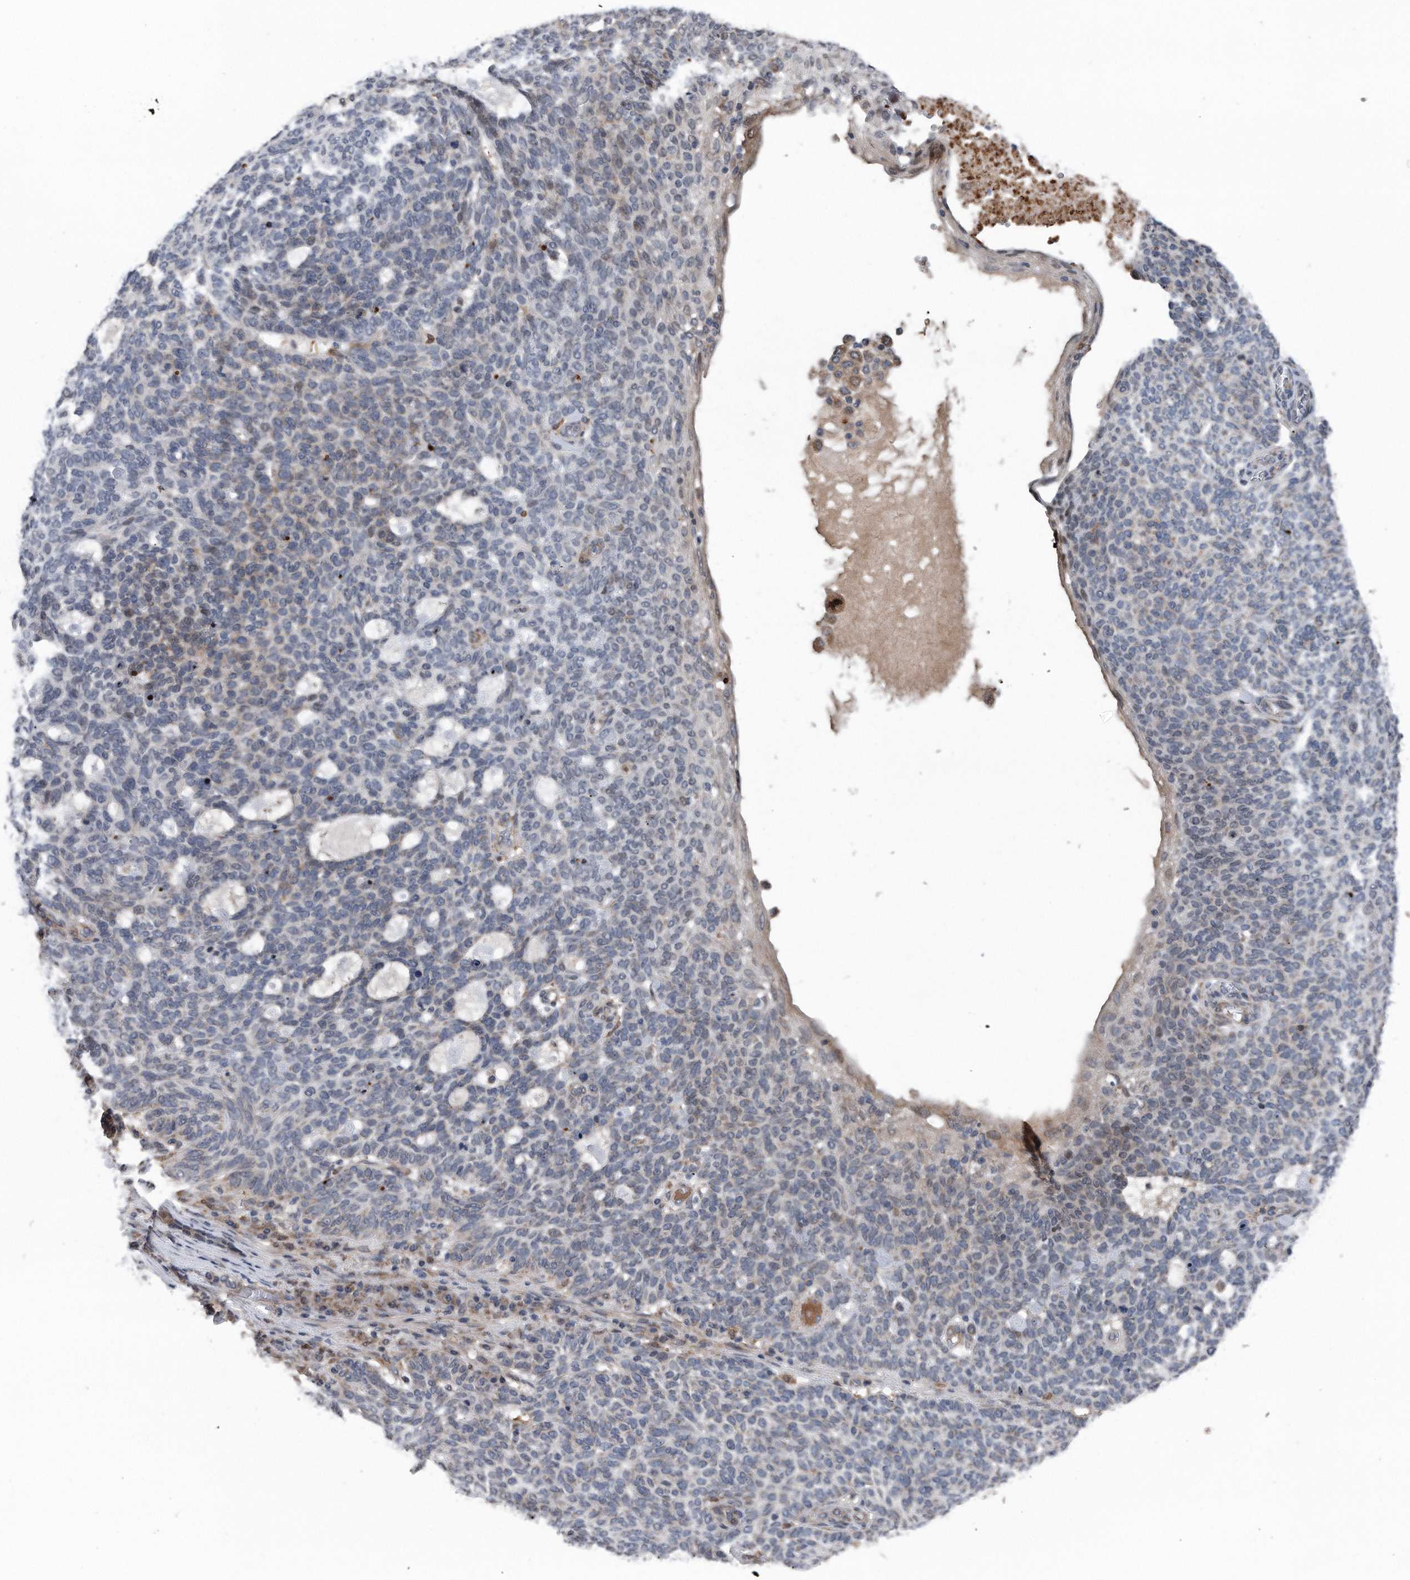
{"staining": {"intensity": "weak", "quantity": "<25%", "location": "cytoplasmic/membranous"}, "tissue": "skin cancer", "cell_type": "Tumor cells", "image_type": "cancer", "snomed": [{"axis": "morphology", "description": "Squamous cell carcinoma, NOS"}, {"axis": "topography", "description": "Skin"}], "caption": "DAB (3,3'-diaminobenzidine) immunohistochemical staining of skin squamous cell carcinoma shows no significant positivity in tumor cells.", "gene": "DST", "patient": {"sex": "female", "age": 90}}